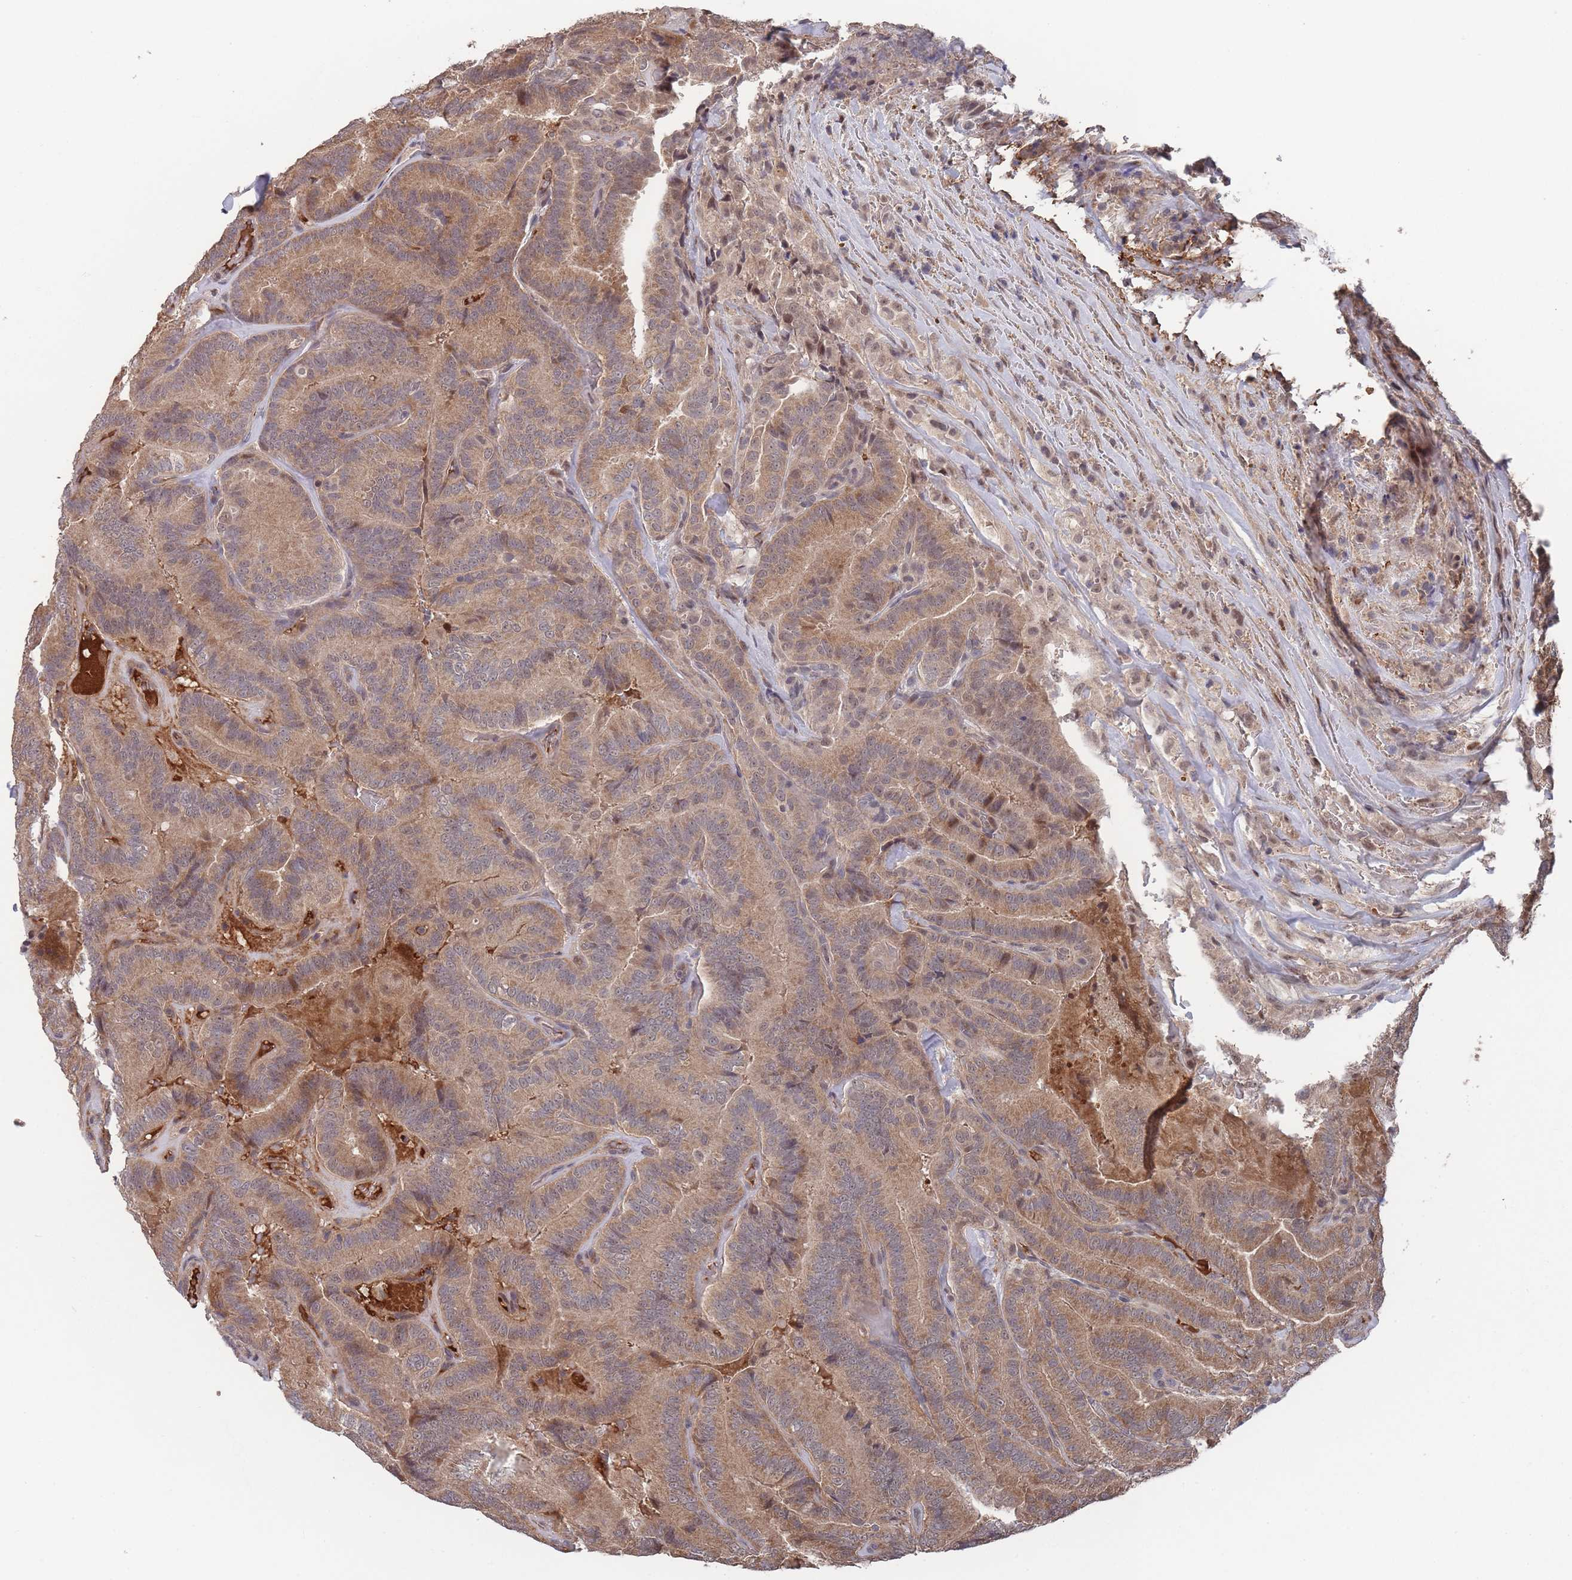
{"staining": {"intensity": "moderate", "quantity": ">75%", "location": "cytoplasmic/membranous"}, "tissue": "thyroid cancer", "cell_type": "Tumor cells", "image_type": "cancer", "snomed": [{"axis": "morphology", "description": "Papillary adenocarcinoma, NOS"}, {"axis": "topography", "description": "Thyroid gland"}], "caption": "The image reveals a brown stain indicating the presence of a protein in the cytoplasmic/membranous of tumor cells in papillary adenocarcinoma (thyroid).", "gene": "SF3B1", "patient": {"sex": "male", "age": 61}}